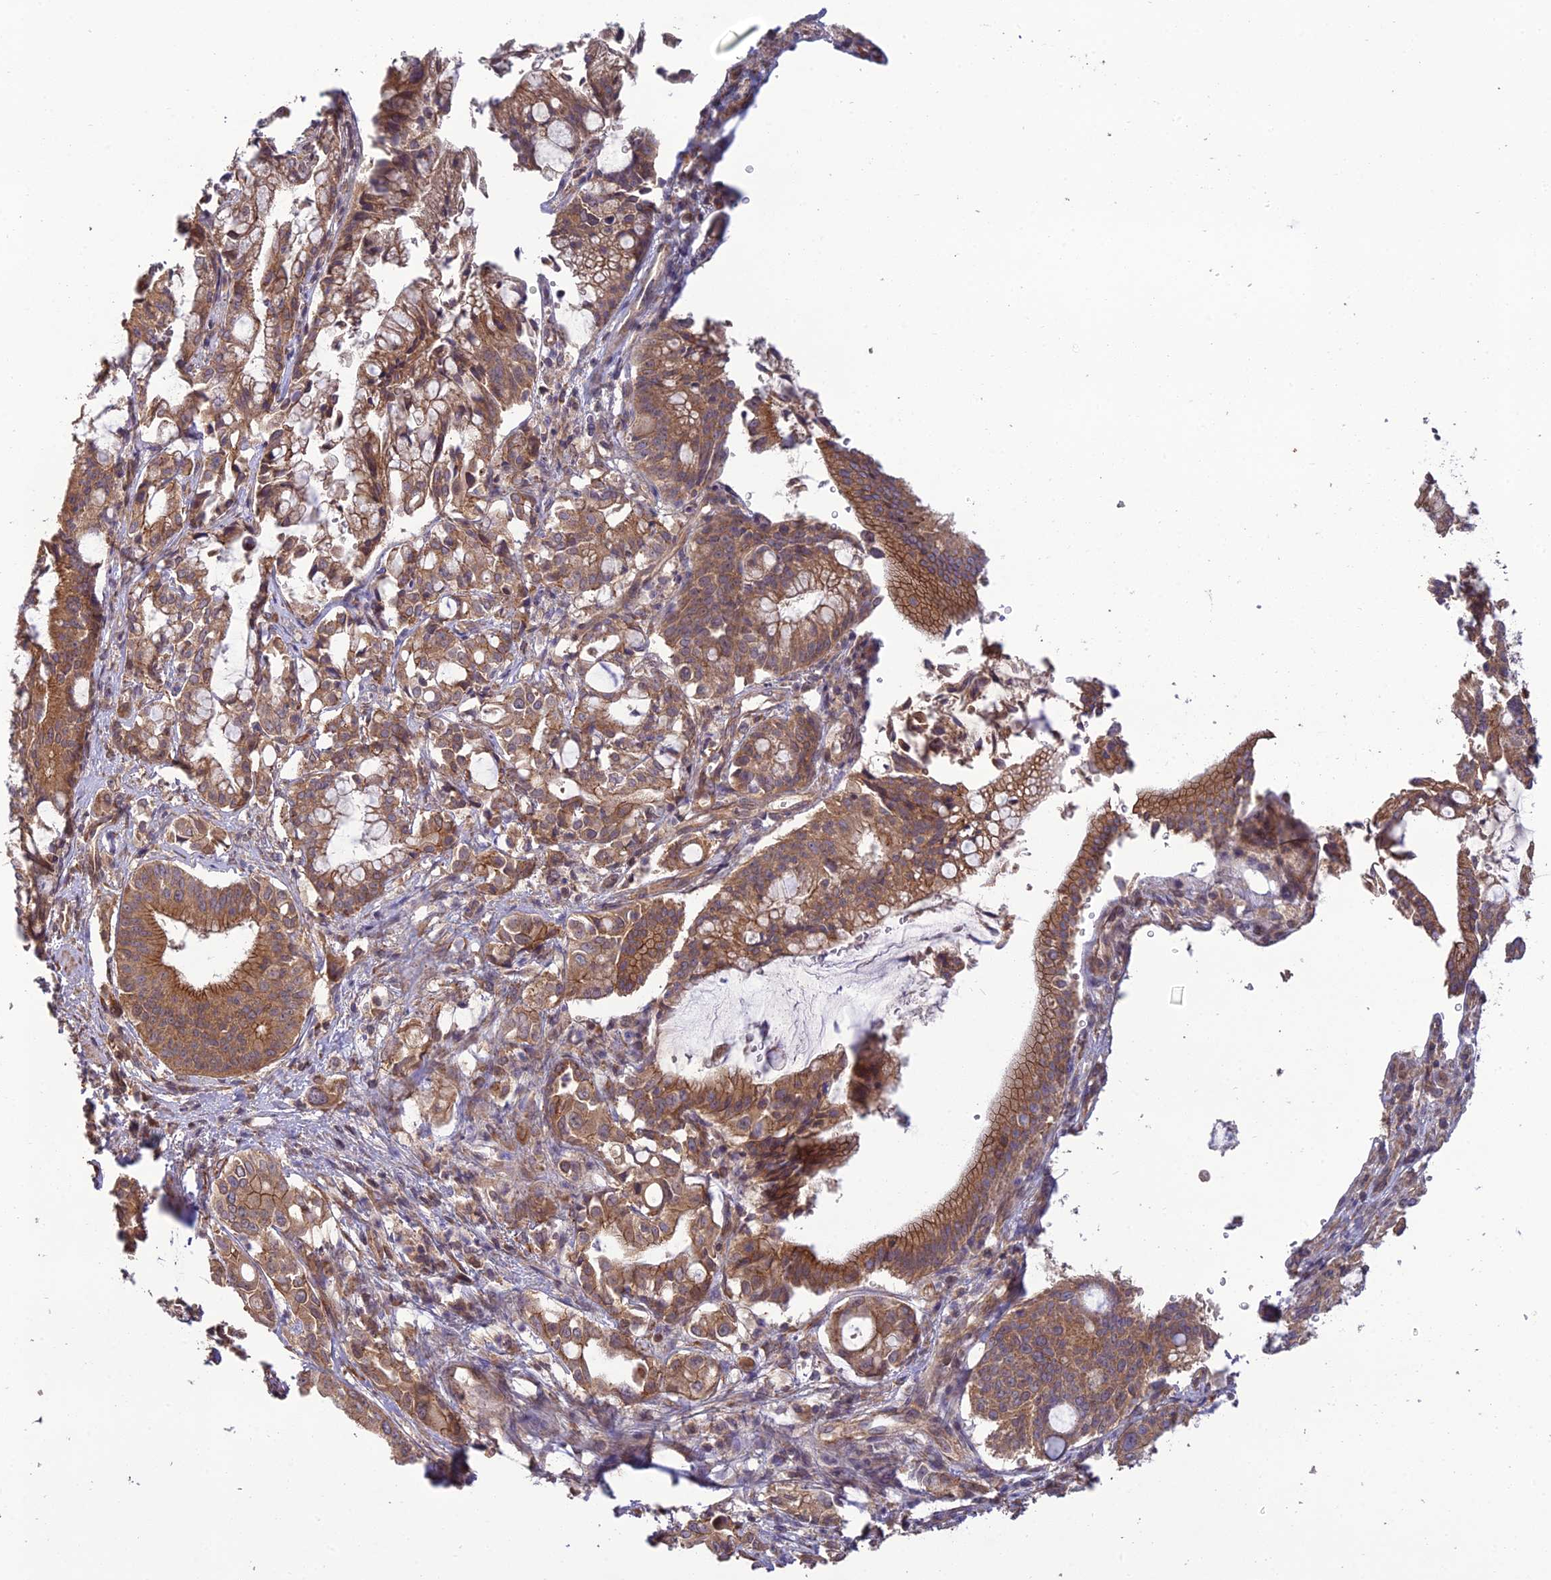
{"staining": {"intensity": "moderate", "quantity": ">75%", "location": "cytoplasmic/membranous"}, "tissue": "pancreatic cancer", "cell_type": "Tumor cells", "image_type": "cancer", "snomed": [{"axis": "morphology", "description": "Adenocarcinoma, NOS"}, {"axis": "topography", "description": "Pancreas"}], "caption": "Protein expression analysis of human pancreatic adenocarcinoma reveals moderate cytoplasmic/membranous positivity in approximately >75% of tumor cells.", "gene": "MRNIP", "patient": {"sex": "male", "age": 68}}